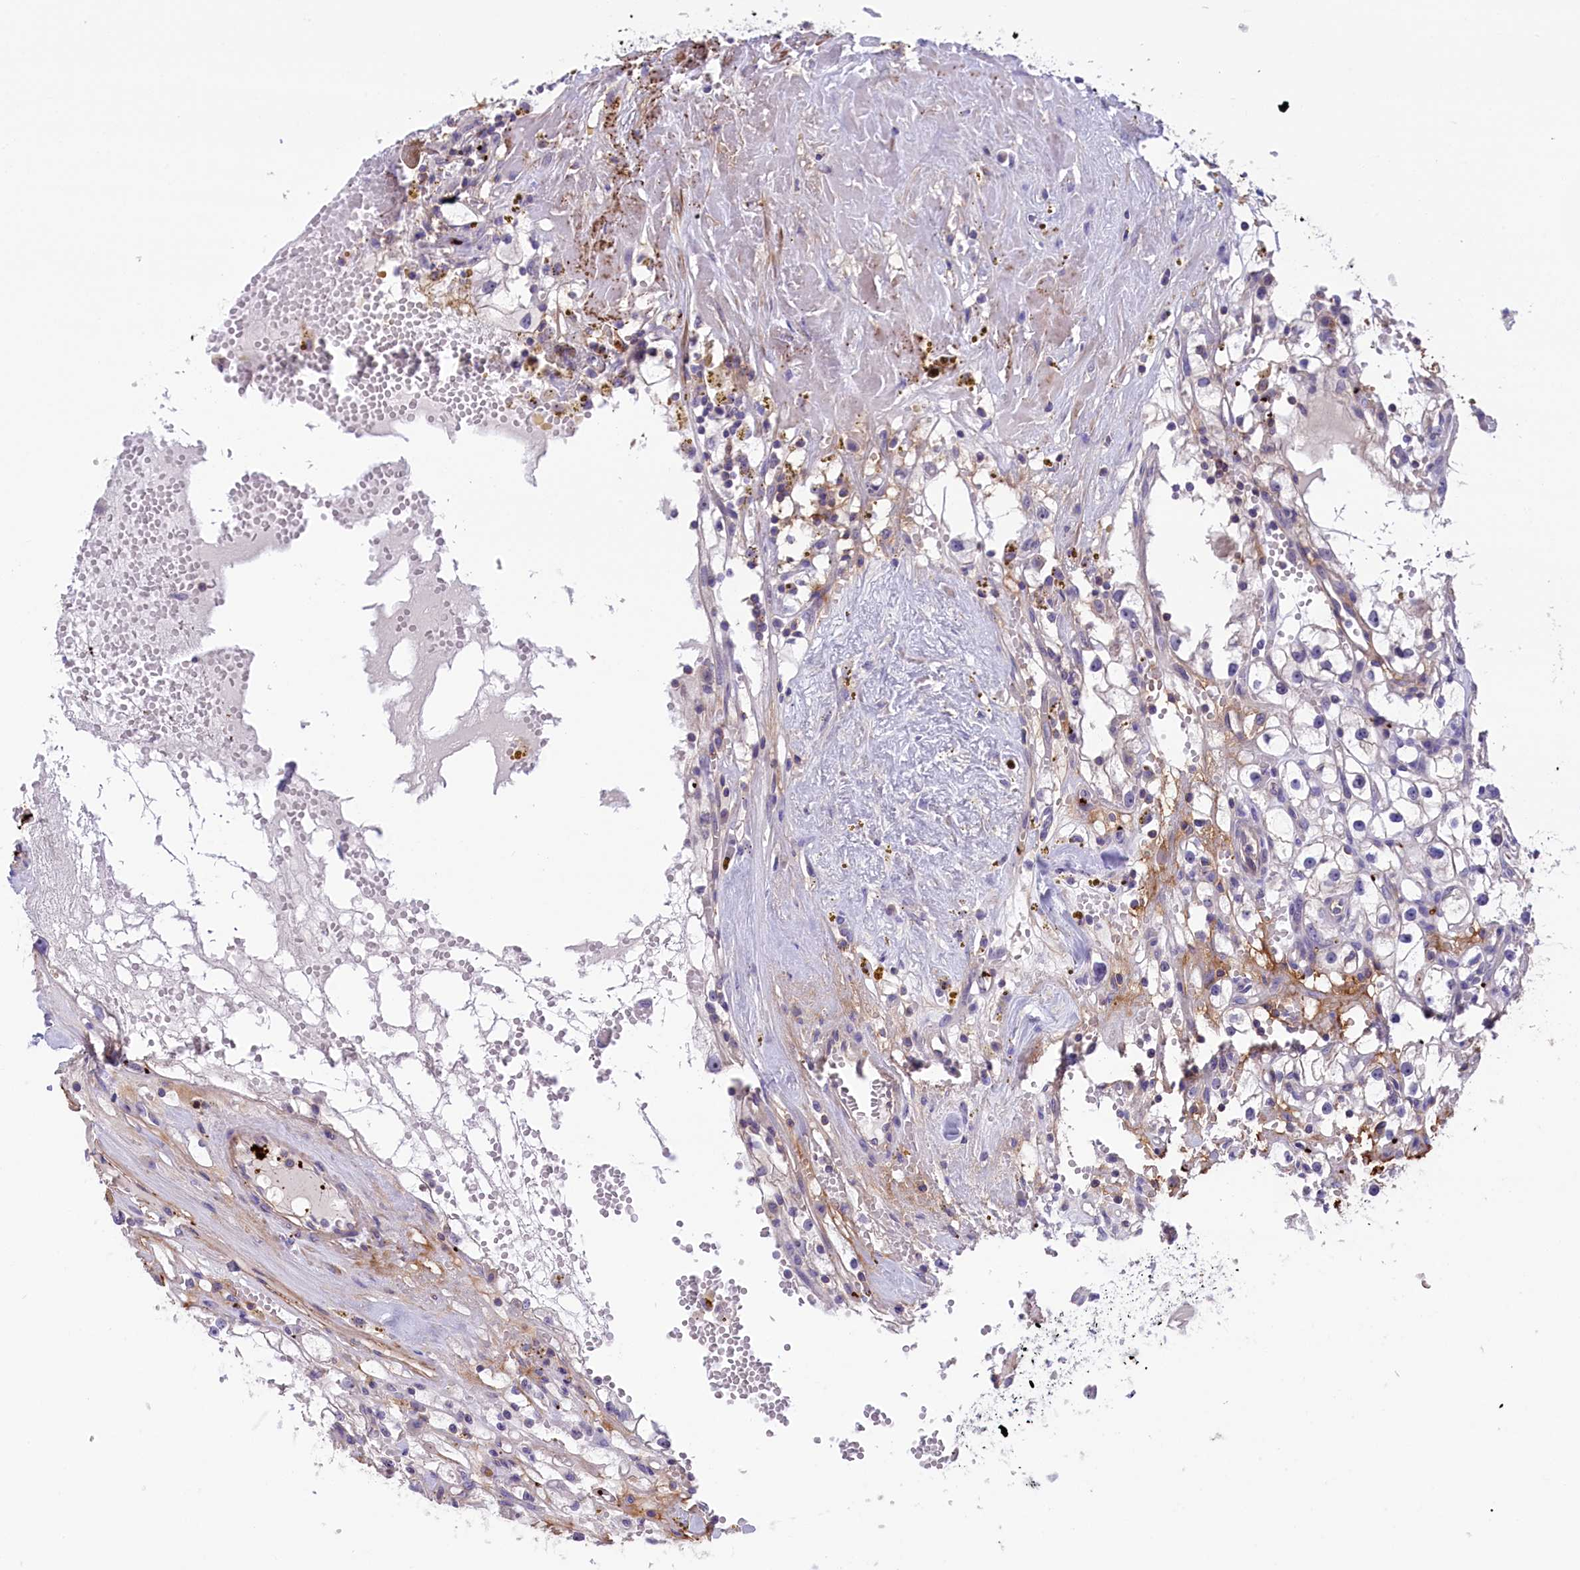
{"staining": {"intensity": "negative", "quantity": "none", "location": "none"}, "tissue": "renal cancer", "cell_type": "Tumor cells", "image_type": "cancer", "snomed": [{"axis": "morphology", "description": "Adenocarcinoma, NOS"}, {"axis": "topography", "description": "Kidney"}], "caption": "A histopathology image of adenocarcinoma (renal) stained for a protein exhibits no brown staining in tumor cells. (DAB IHC with hematoxylin counter stain).", "gene": "HEATR3", "patient": {"sex": "male", "age": 56}}